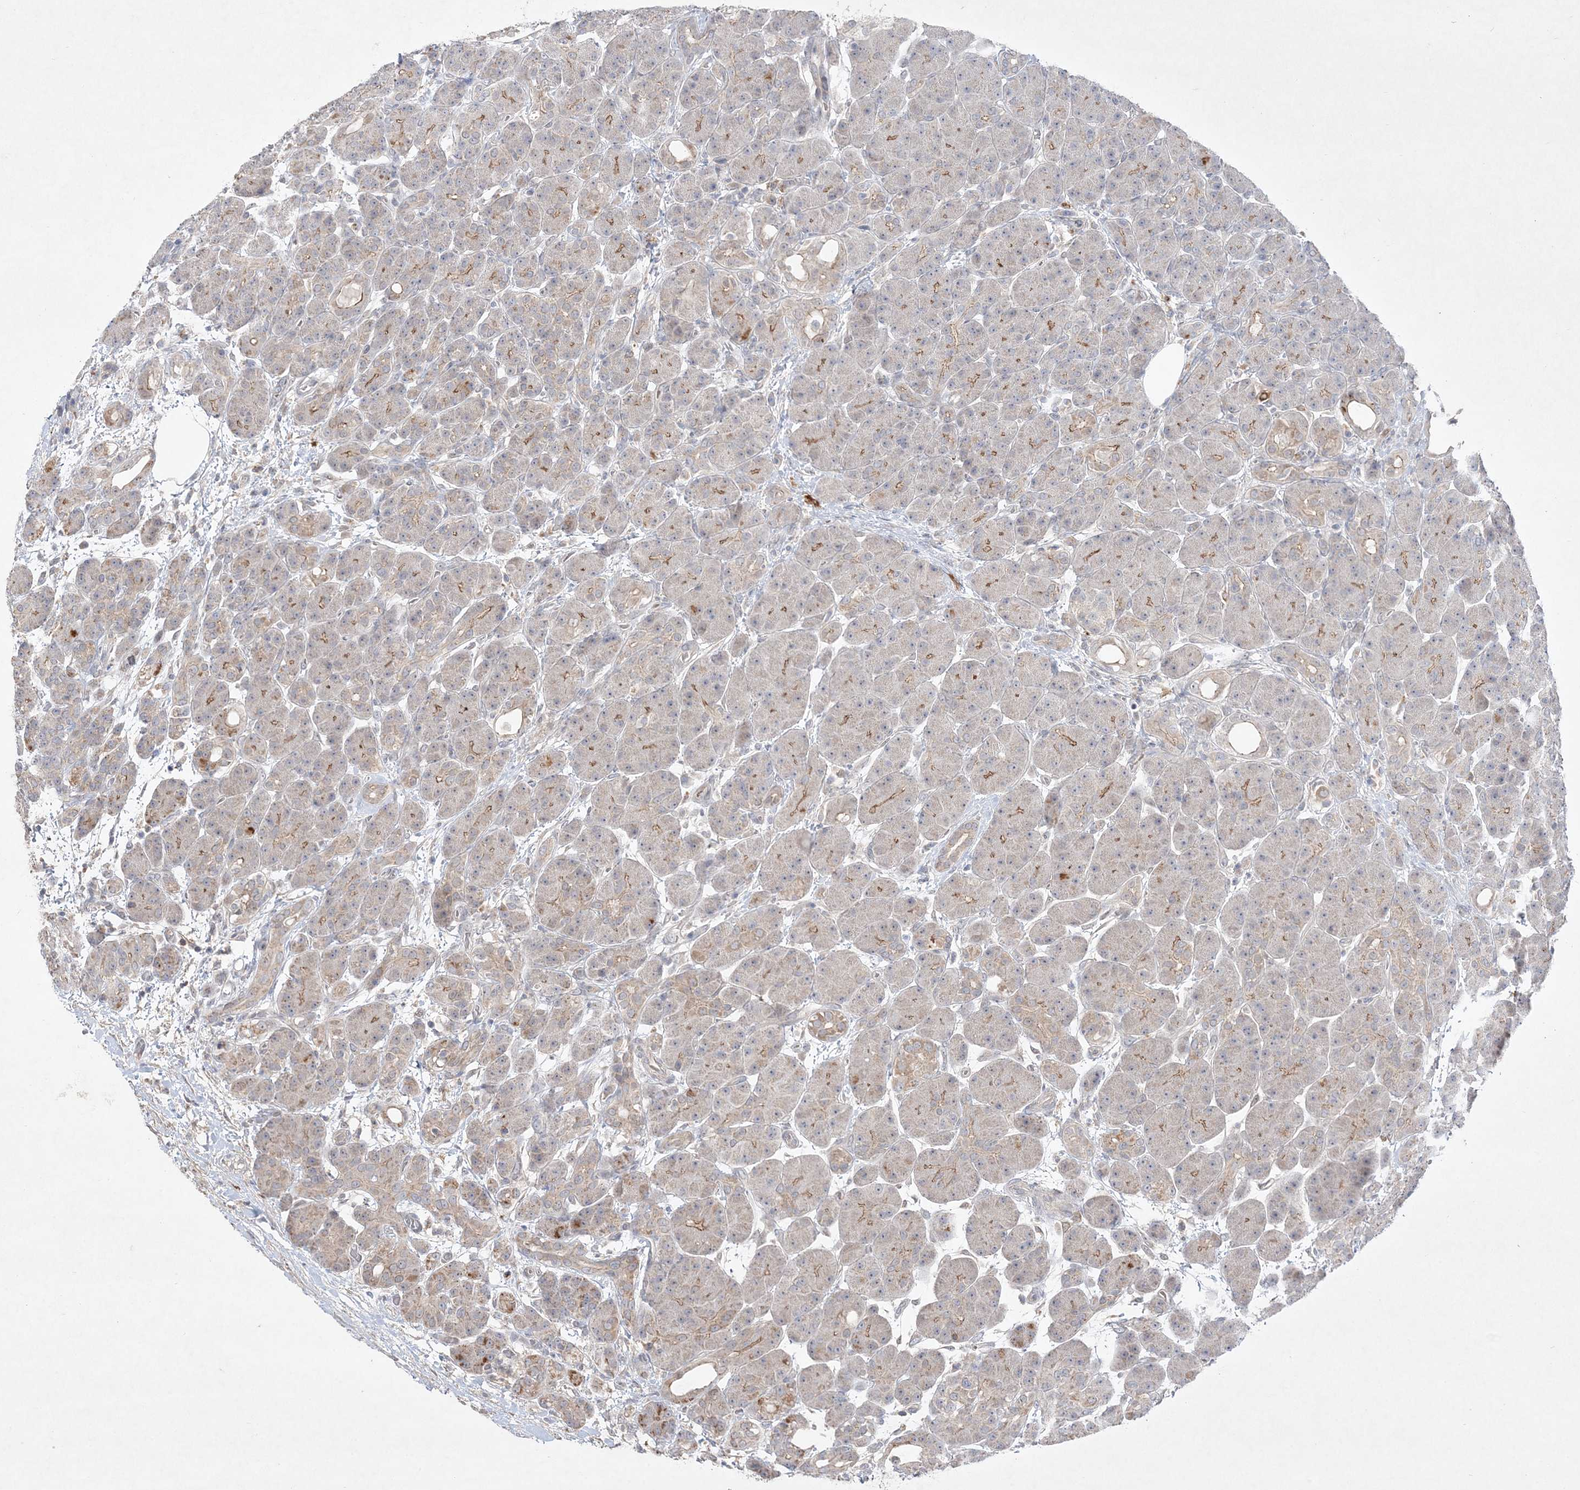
{"staining": {"intensity": "moderate", "quantity": "<25%", "location": "cytoplasmic/membranous"}, "tissue": "pancreas", "cell_type": "Exocrine glandular cells", "image_type": "normal", "snomed": [{"axis": "morphology", "description": "Normal tissue, NOS"}, {"axis": "topography", "description": "Pancreas"}], "caption": "Immunohistochemistry (IHC) histopathology image of normal pancreas: pancreas stained using immunohistochemistry (IHC) demonstrates low levels of moderate protein expression localized specifically in the cytoplasmic/membranous of exocrine glandular cells, appearing as a cytoplasmic/membranous brown color.", "gene": "CLNK", "patient": {"sex": "male", "age": 63}}